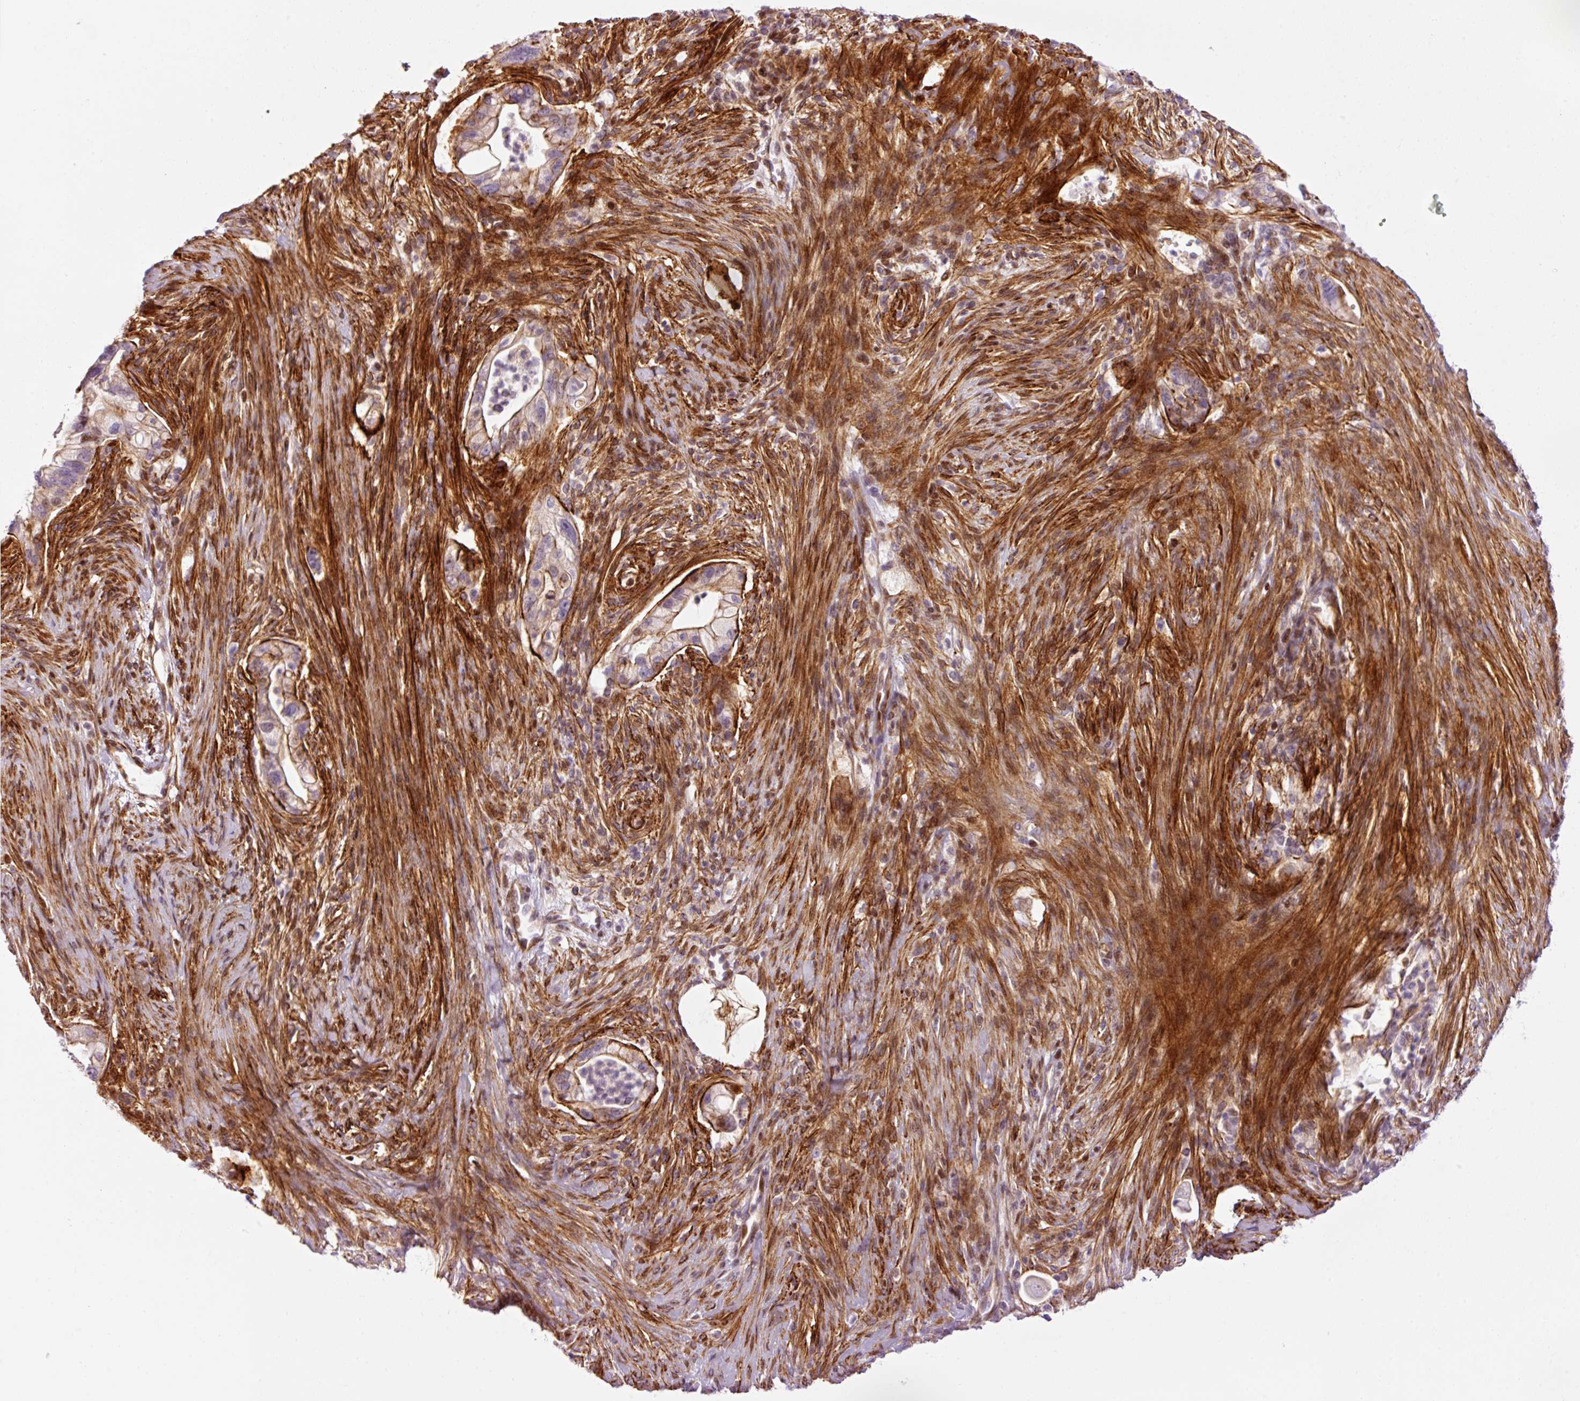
{"staining": {"intensity": "moderate", "quantity": "<25%", "location": "cytoplasmic/membranous,nuclear"}, "tissue": "pancreatic cancer", "cell_type": "Tumor cells", "image_type": "cancer", "snomed": [{"axis": "morphology", "description": "Adenocarcinoma, NOS"}, {"axis": "topography", "description": "Pancreas"}], "caption": "An image showing moderate cytoplasmic/membranous and nuclear positivity in about <25% of tumor cells in pancreatic cancer (adenocarcinoma), as visualized by brown immunohistochemical staining.", "gene": "ANKRD20A1", "patient": {"sex": "male", "age": 44}}